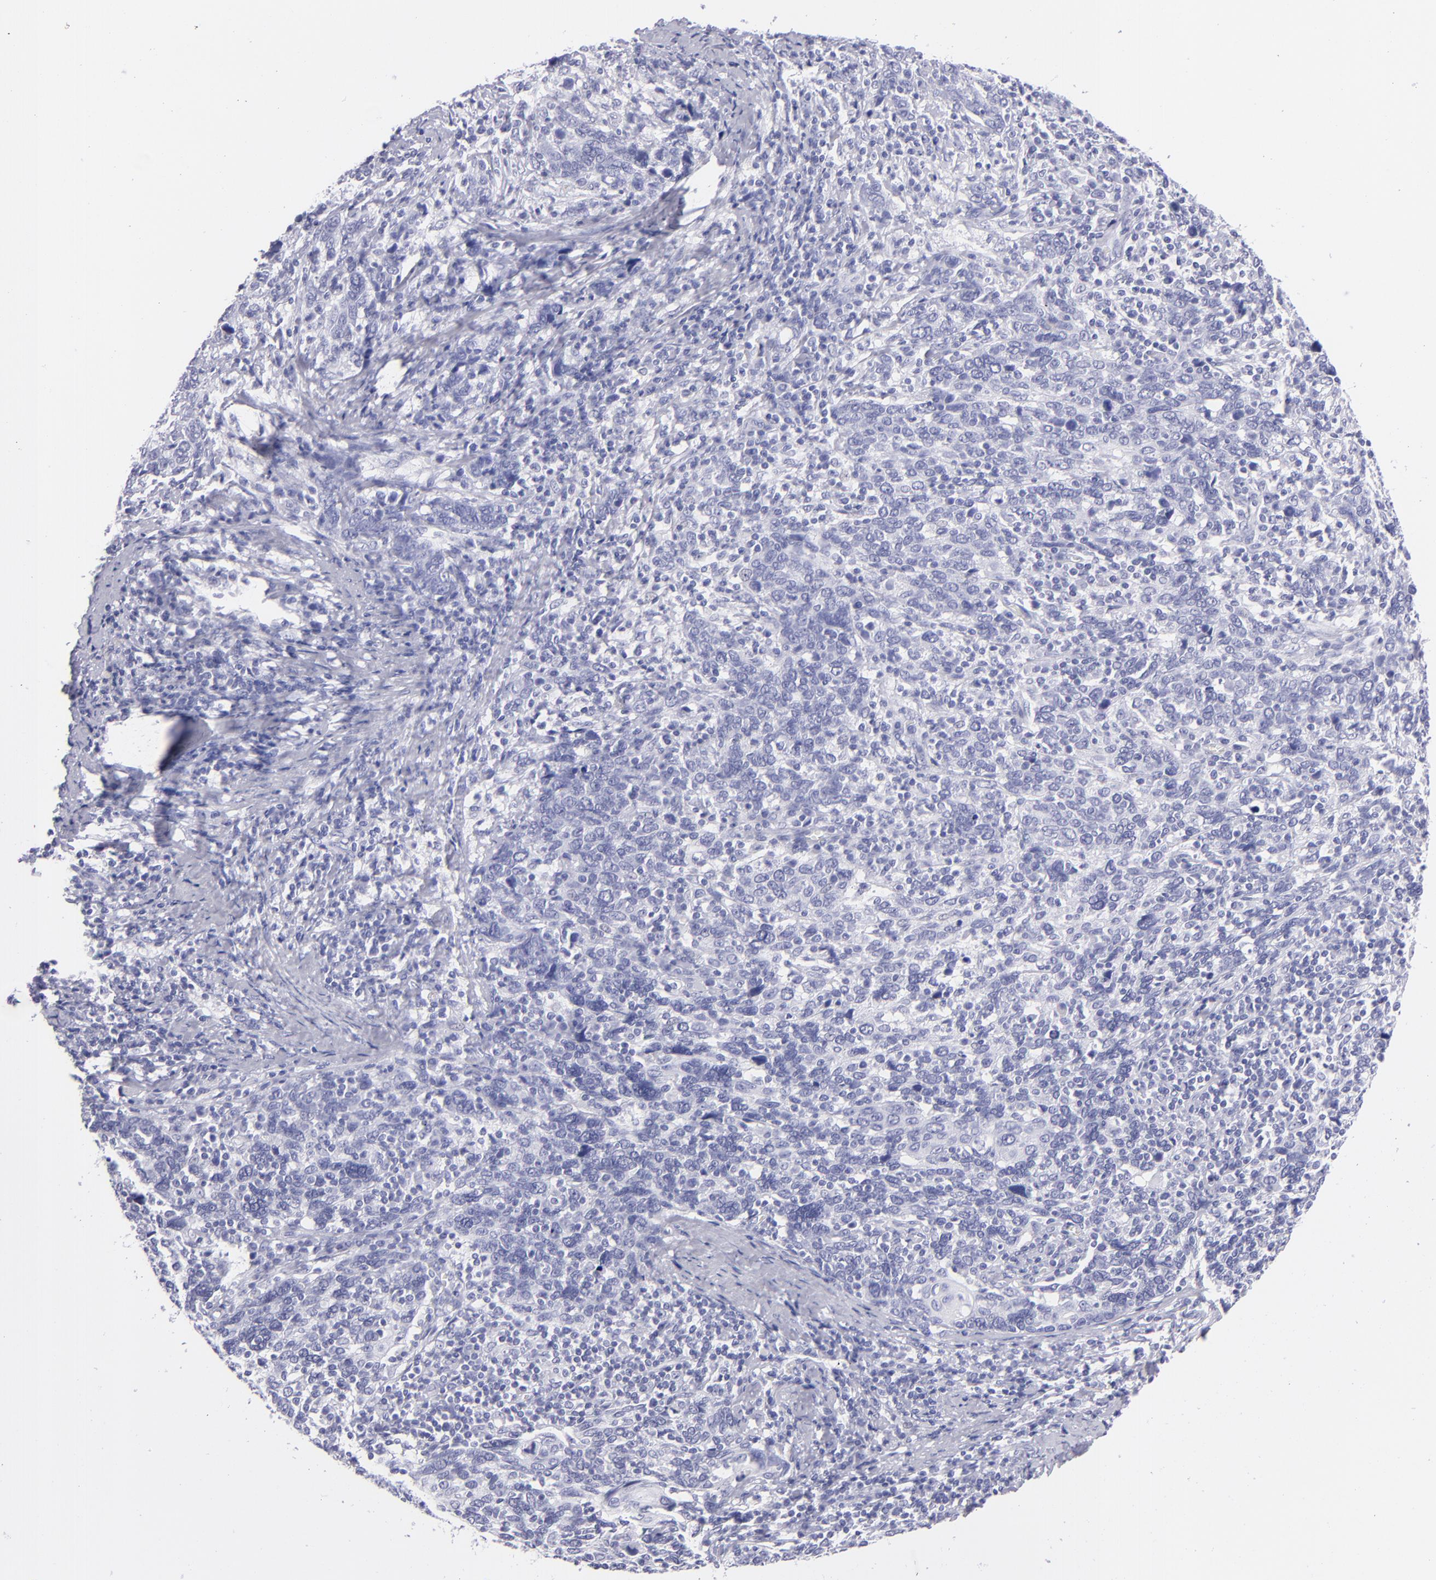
{"staining": {"intensity": "negative", "quantity": "none", "location": "none"}, "tissue": "cervical cancer", "cell_type": "Tumor cells", "image_type": "cancer", "snomed": [{"axis": "morphology", "description": "Squamous cell carcinoma, NOS"}, {"axis": "topography", "description": "Cervix"}], "caption": "Immunohistochemistry (IHC) of cervical squamous cell carcinoma exhibits no staining in tumor cells.", "gene": "PRPH", "patient": {"sex": "female", "age": 41}}